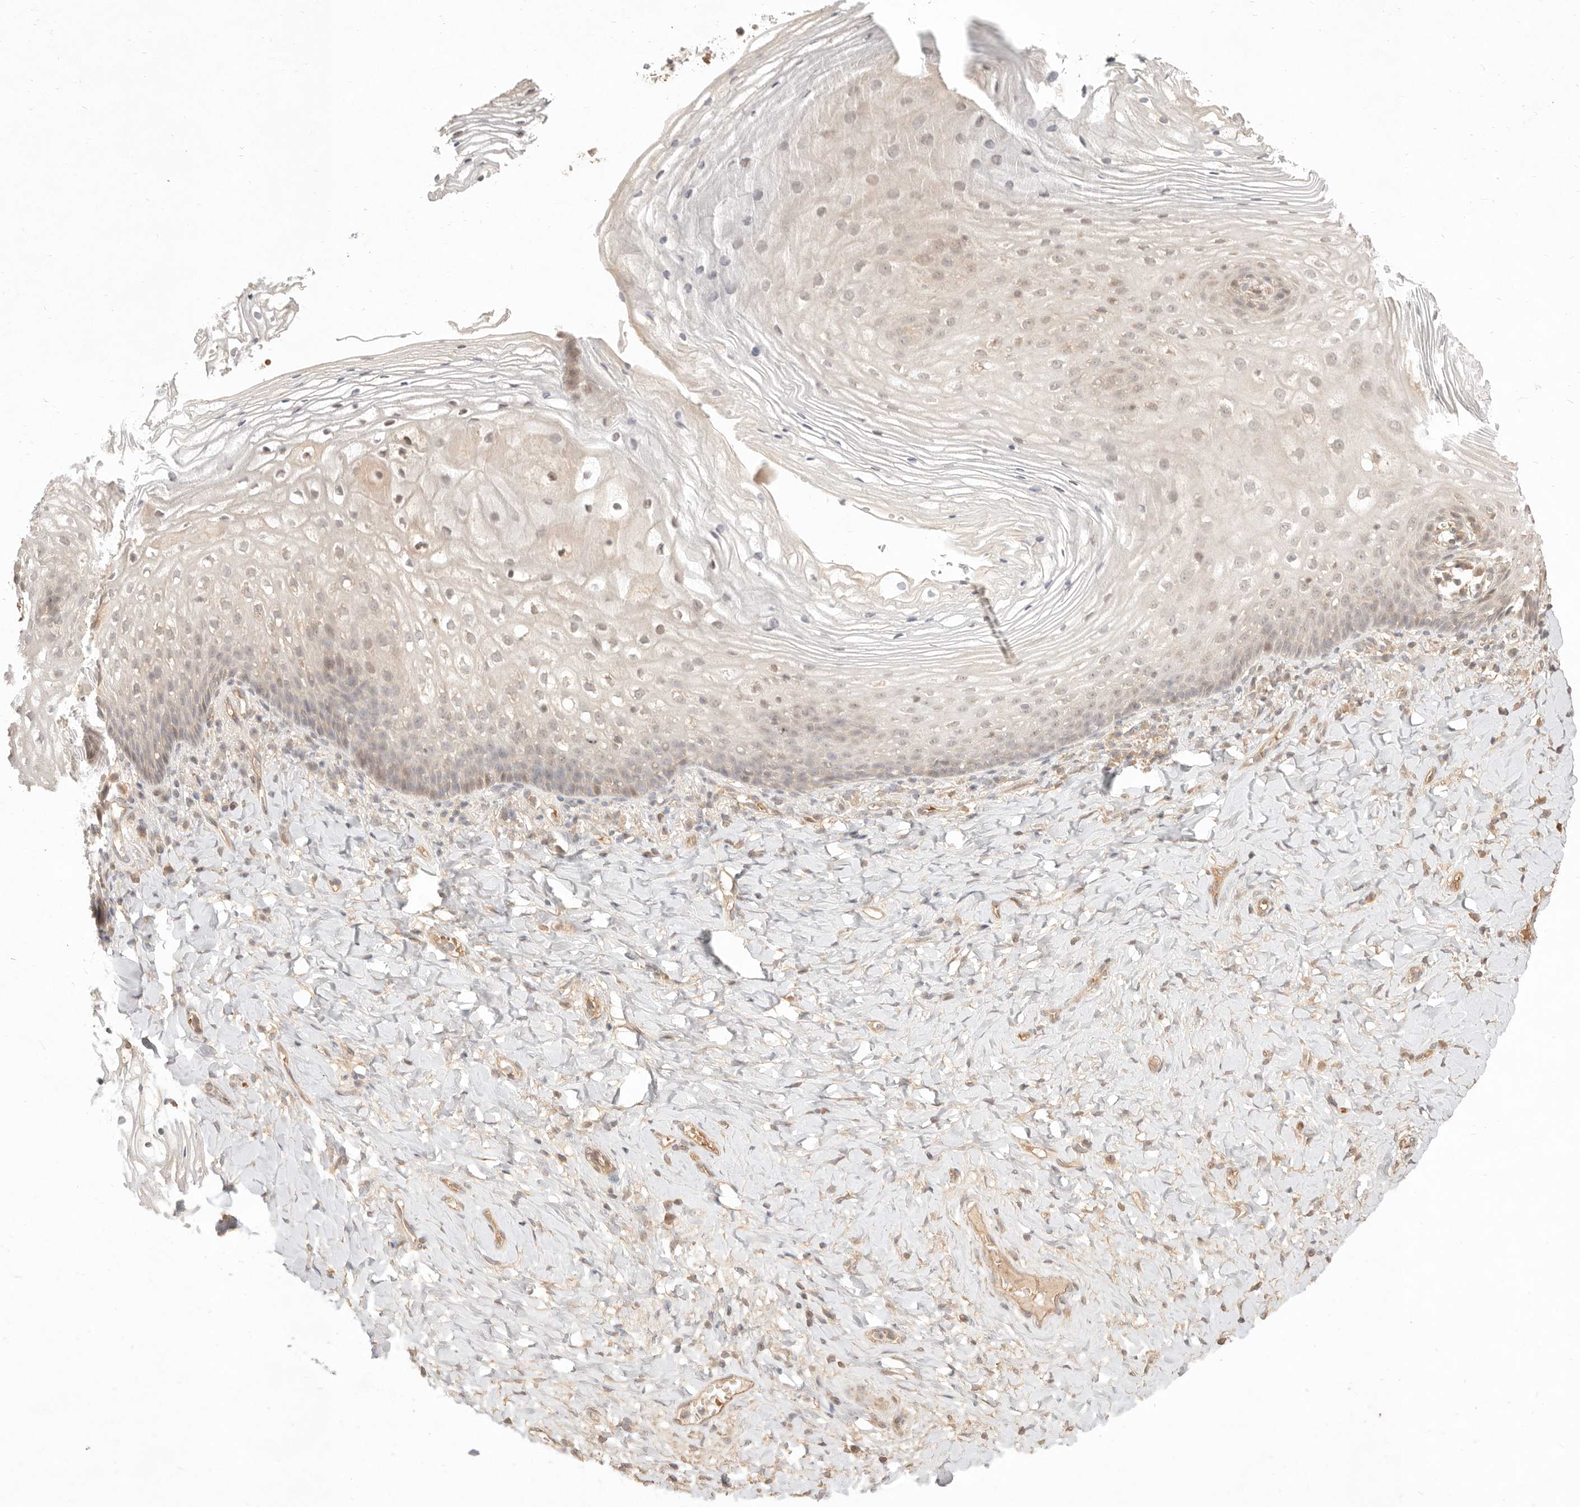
{"staining": {"intensity": "weak", "quantity": "25%-75%", "location": "nuclear"}, "tissue": "vagina", "cell_type": "Squamous epithelial cells", "image_type": "normal", "snomed": [{"axis": "morphology", "description": "Normal tissue, NOS"}, {"axis": "topography", "description": "Vagina"}], "caption": "High-magnification brightfield microscopy of benign vagina stained with DAB (3,3'-diaminobenzidine) (brown) and counterstained with hematoxylin (blue). squamous epithelial cells exhibit weak nuclear staining is appreciated in approximately25%-75% of cells. The staining was performed using DAB (3,3'-diaminobenzidine), with brown indicating positive protein expression. Nuclei are stained blue with hematoxylin.", "gene": "MEP1A", "patient": {"sex": "female", "age": 60}}